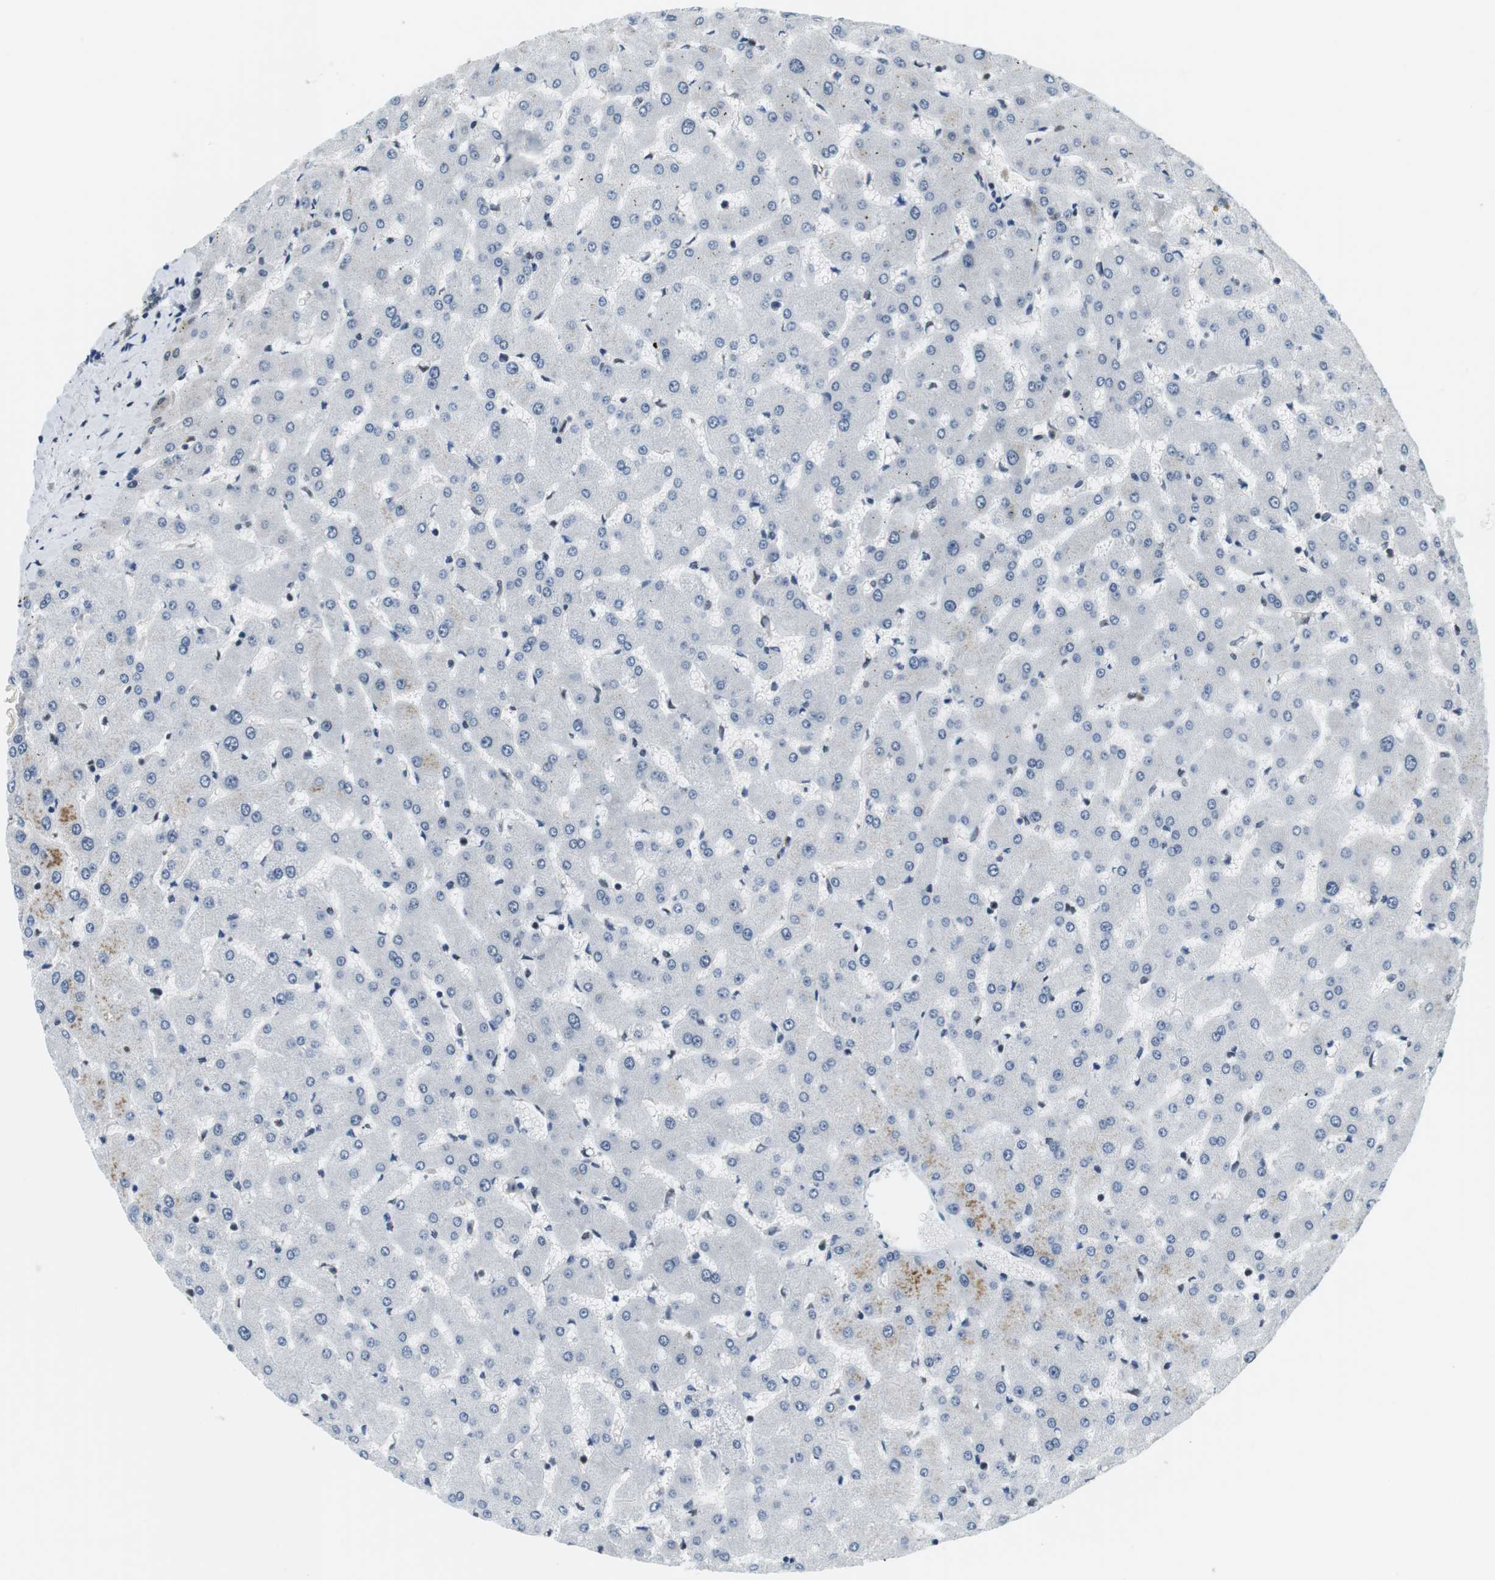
{"staining": {"intensity": "moderate", "quantity": "<25%", "location": "cytoplasmic/membranous"}, "tissue": "liver", "cell_type": "Cholangiocytes", "image_type": "normal", "snomed": [{"axis": "morphology", "description": "Normal tissue, NOS"}, {"axis": "topography", "description": "Liver"}], "caption": "Approximately <25% of cholangiocytes in unremarkable liver demonstrate moderate cytoplasmic/membranous protein positivity as visualized by brown immunohistochemical staining.", "gene": "CSNK2B", "patient": {"sex": "female", "age": 63}}